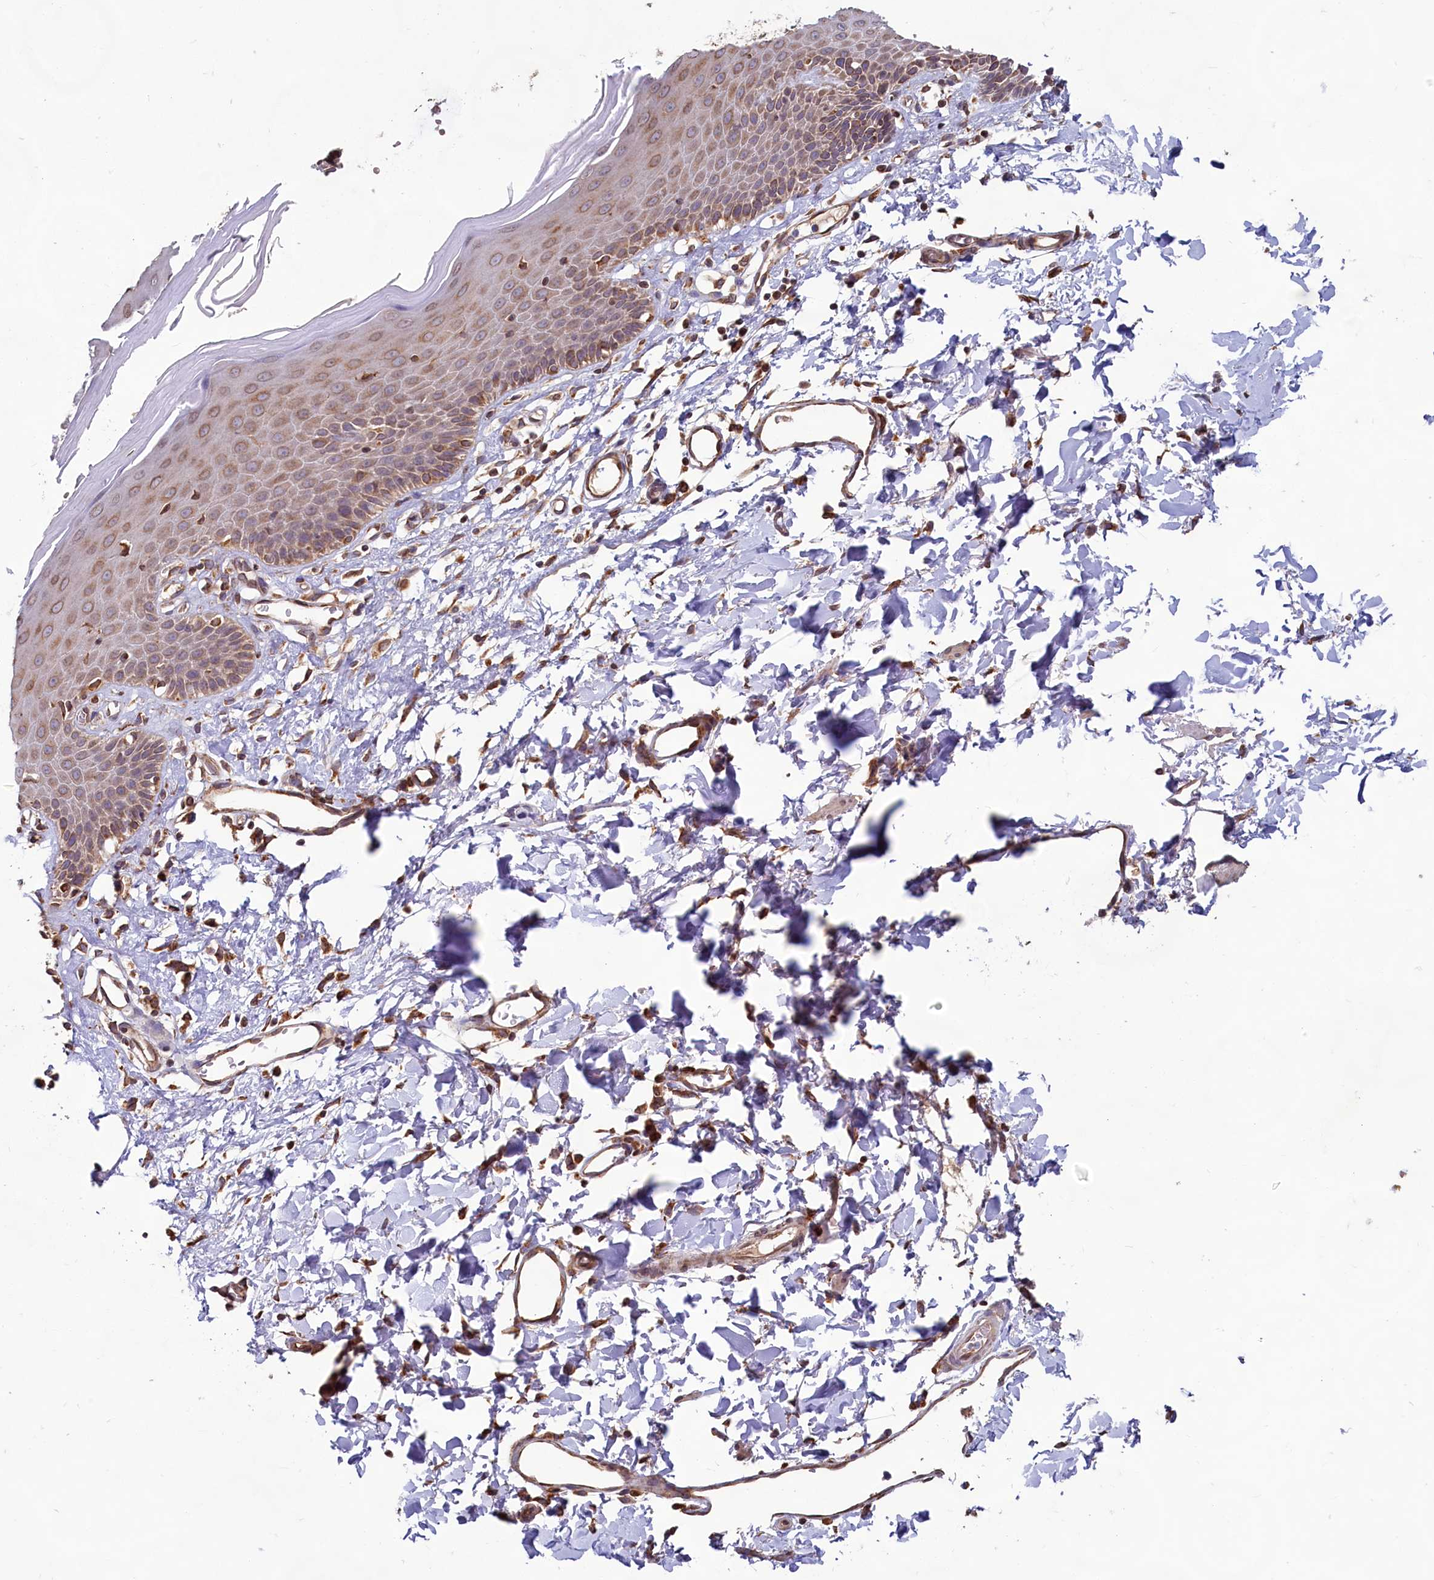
{"staining": {"intensity": "moderate", "quantity": "25%-75%", "location": "cytoplasmic/membranous"}, "tissue": "skin", "cell_type": "Epidermal cells", "image_type": "normal", "snomed": [{"axis": "morphology", "description": "Normal tissue, NOS"}, {"axis": "topography", "description": "Vulva"}], "caption": "This micrograph displays immunohistochemistry staining of benign human skin, with medium moderate cytoplasmic/membranous positivity in about 25%-75% of epidermal cells.", "gene": "TBC1D19", "patient": {"sex": "female", "age": 68}}